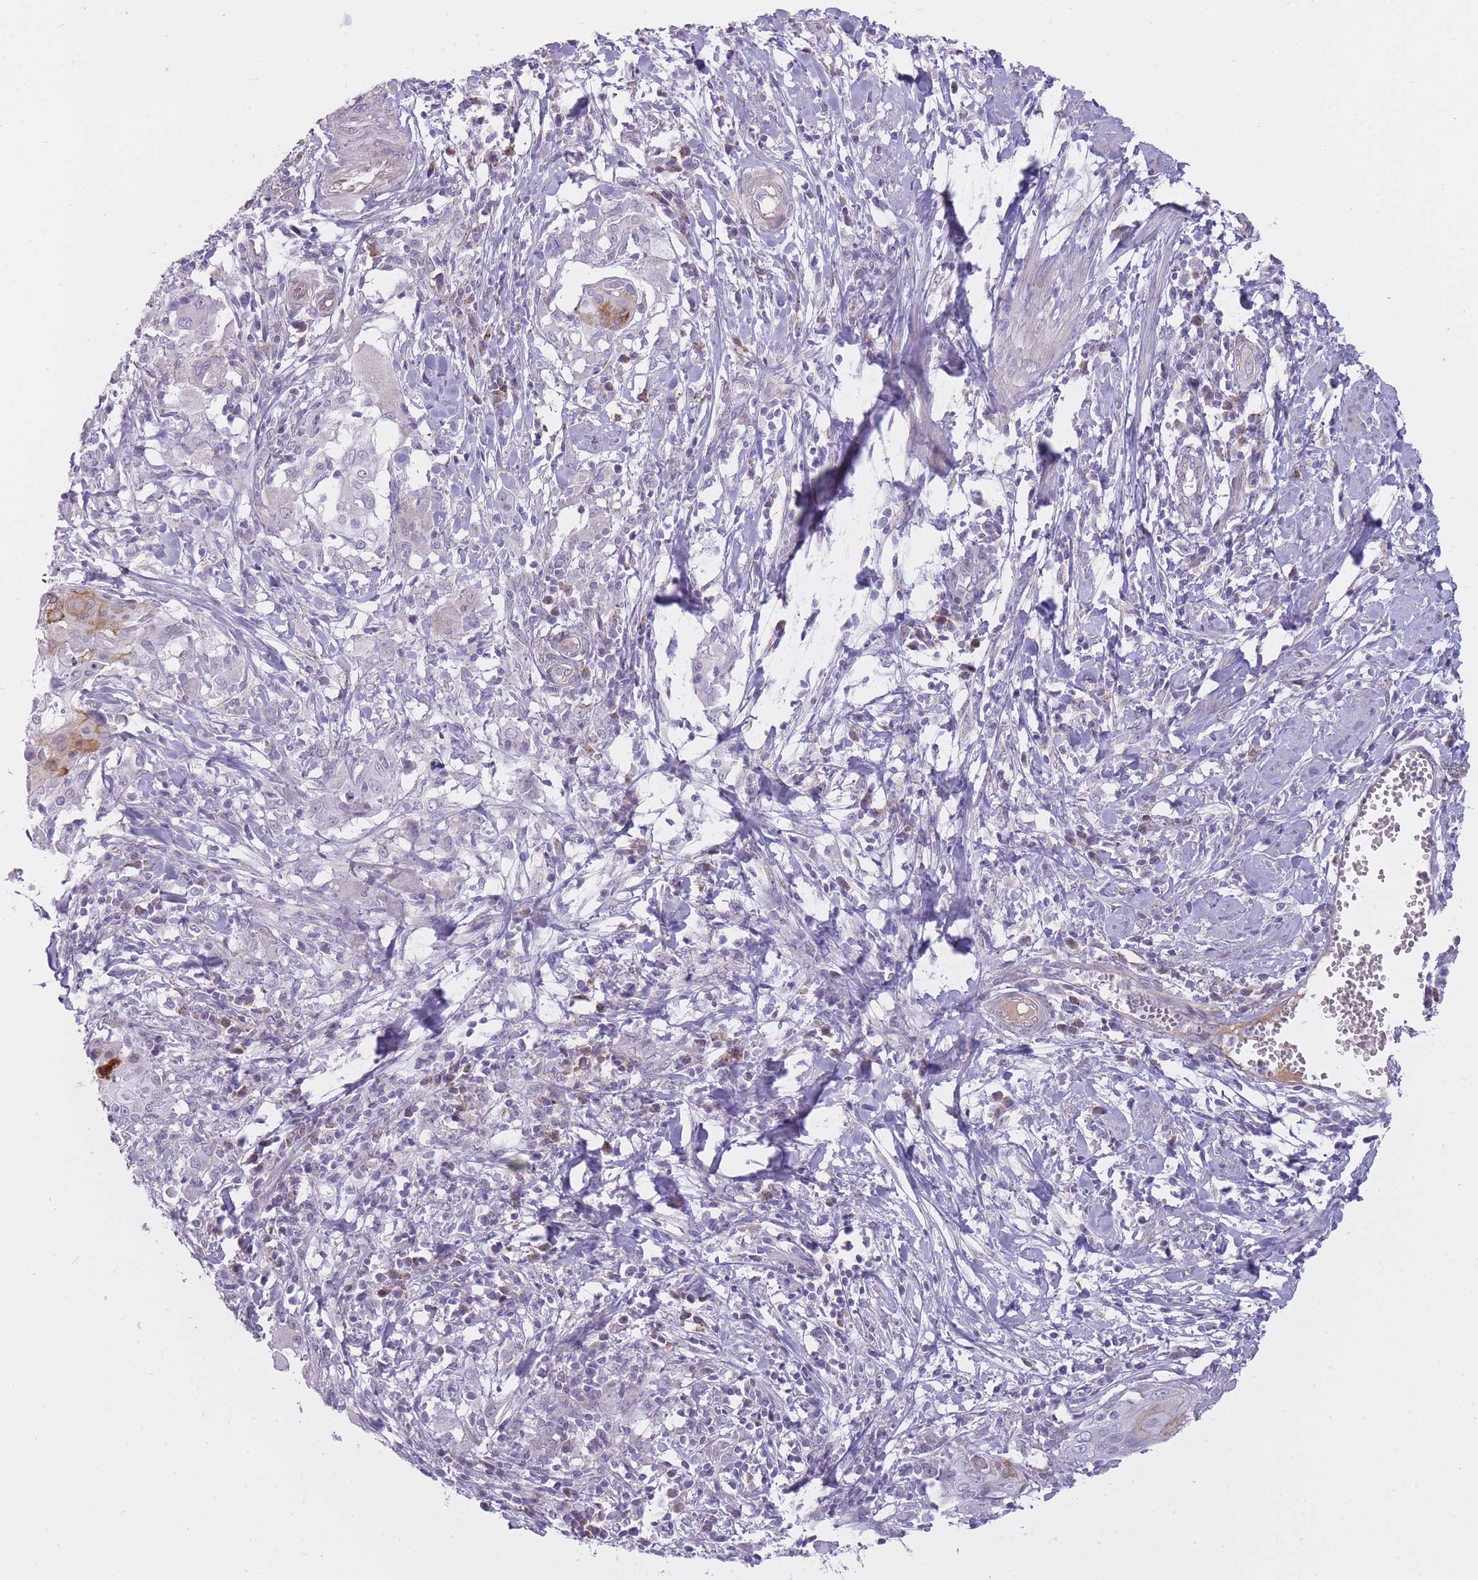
{"staining": {"intensity": "weak", "quantity": "<25%", "location": "cytoplasmic/membranous"}, "tissue": "cervical cancer", "cell_type": "Tumor cells", "image_type": "cancer", "snomed": [{"axis": "morphology", "description": "Squamous cell carcinoma, NOS"}, {"axis": "topography", "description": "Cervix"}], "caption": "Tumor cells are negative for protein expression in human squamous cell carcinoma (cervical). (Immunohistochemistry (ihc), brightfield microscopy, high magnification).", "gene": "PGRMC2", "patient": {"sex": "female", "age": 39}}